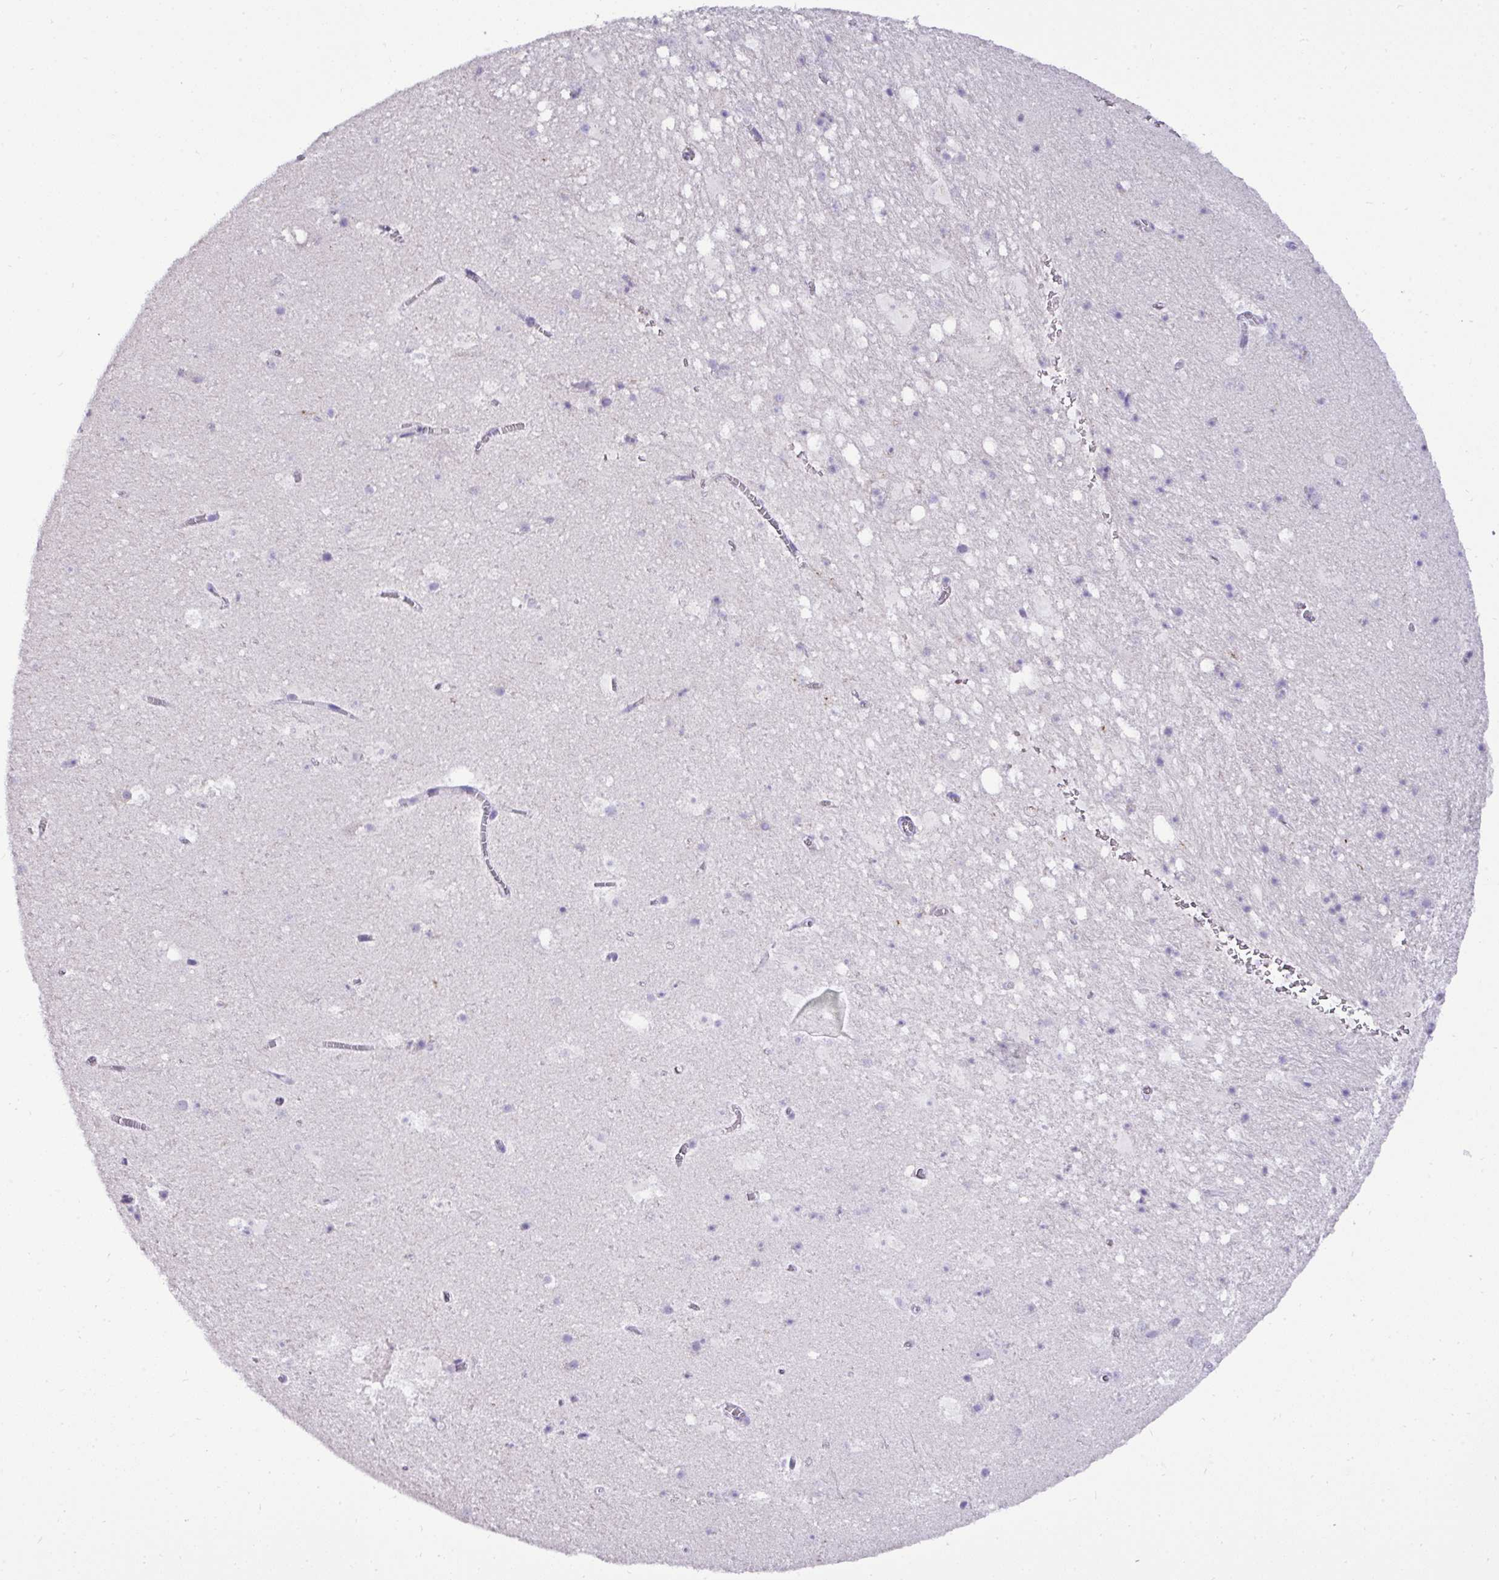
{"staining": {"intensity": "negative", "quantity": "none", "location": "none"}, "tissue": "hippocampus", "cell_type": "Glial cells", "image_type": "normal", "snomed": [{"axis": "morphology", "description": "Normal tissue, NOS"}, {"axis": "topography", "description": "Hippocampus"}], "caption": "An image of human hippocampus is negative for staining in glial cells. Brightfield microscopy of immunohistochemistry stained with DAB (brown) and hematoxylin (blue), captured at high magnification.", "gene": "ST8SIA2", "patient": {"sex": "female", "age": 42}}